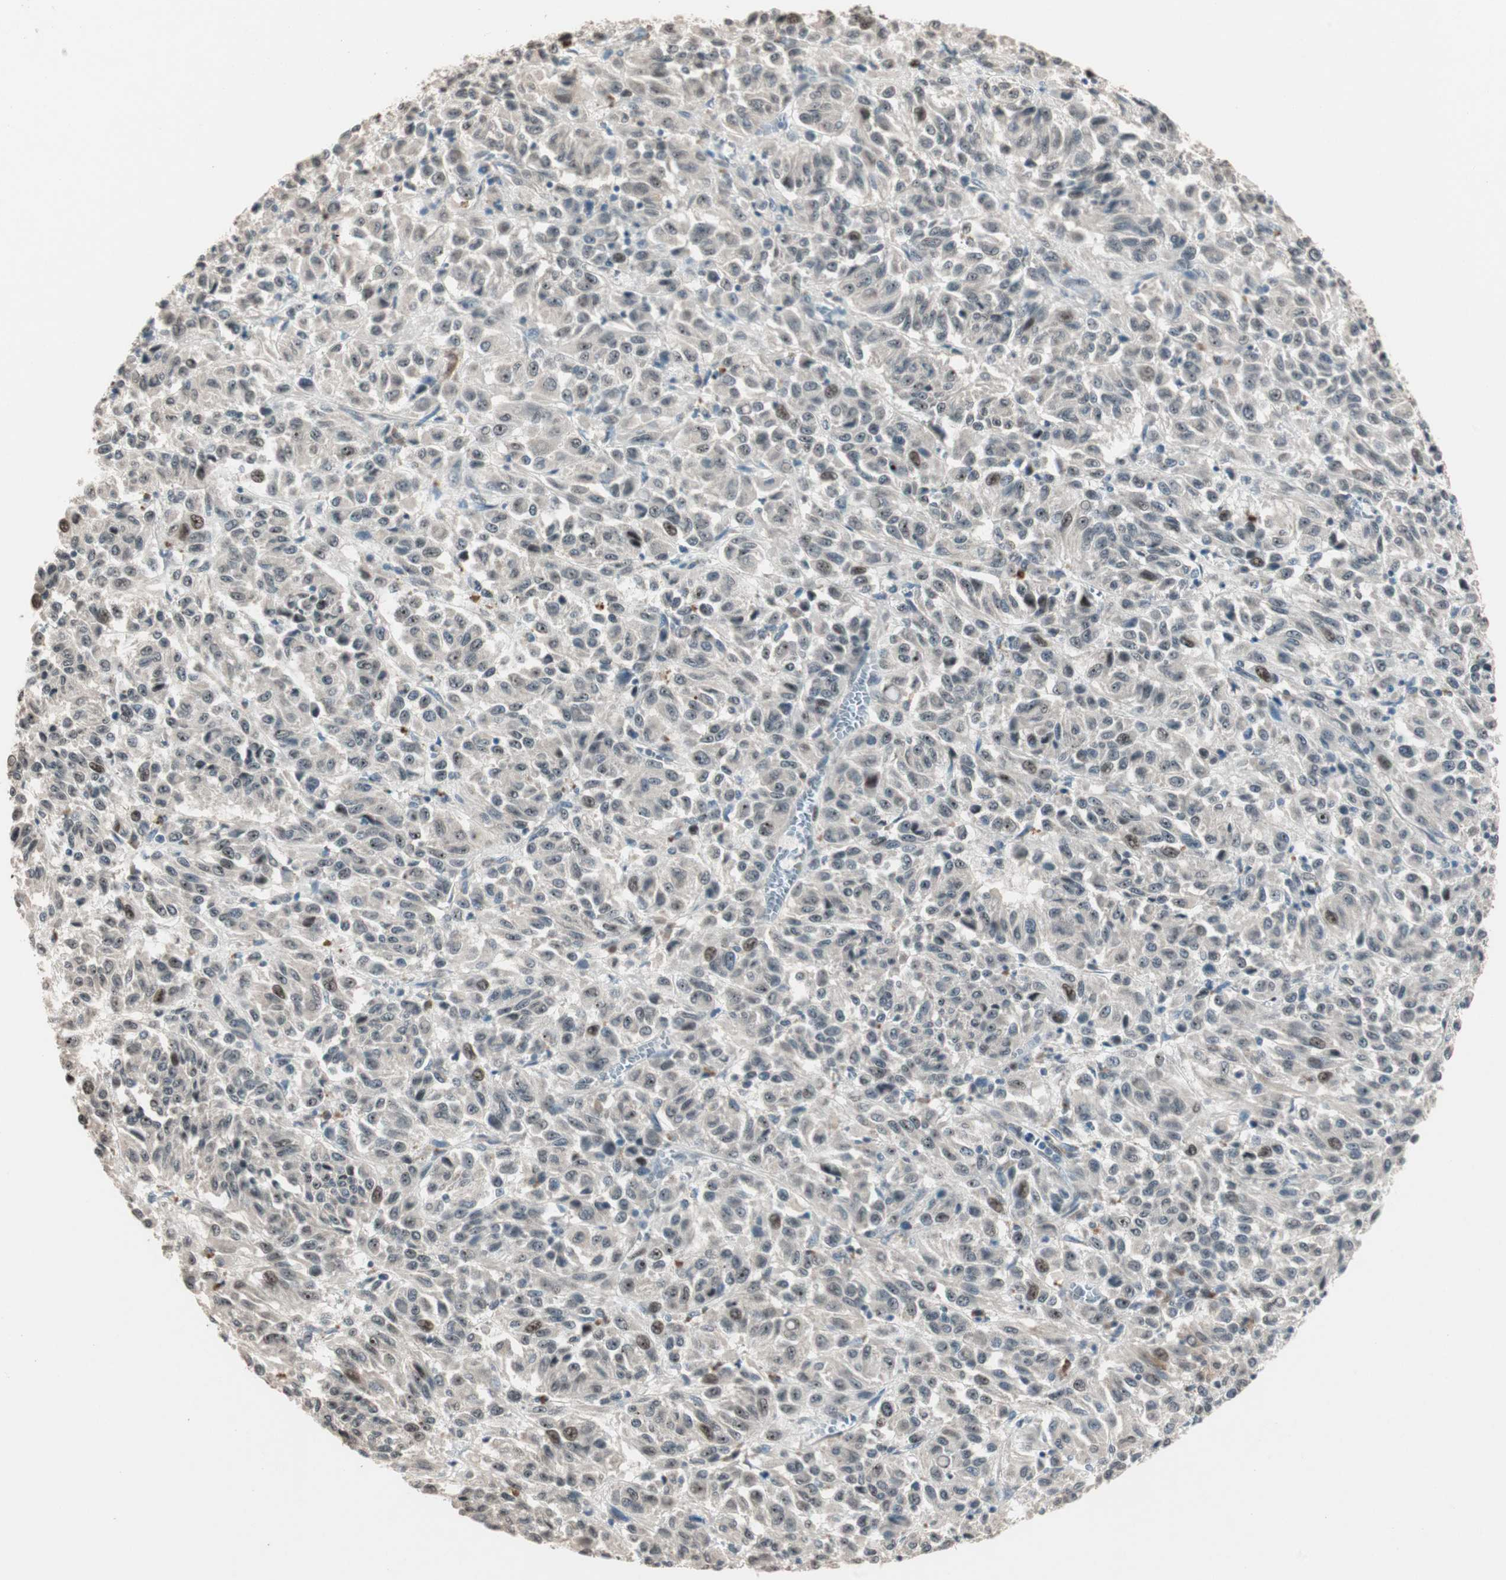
{"staining": {"intensity": "moderate", "quantity": "<25%", "location": "nuclear"}, "tissue": "melanoma", "cell_type": "Tumor cells", "image_type": "cancer", "snomed": [{"axis": "morphology", "description": "Malignant melanoma, Metastatic site"}, {"axis": "topography", "description": "Lung"}], "caption": "Brown immunohistochemical staining in human melanoma displays moderate nuclear expression in approximately <25% of tumor cells.", "gene": "ETV4", "patient": {"sex": "male", "age": 64}}